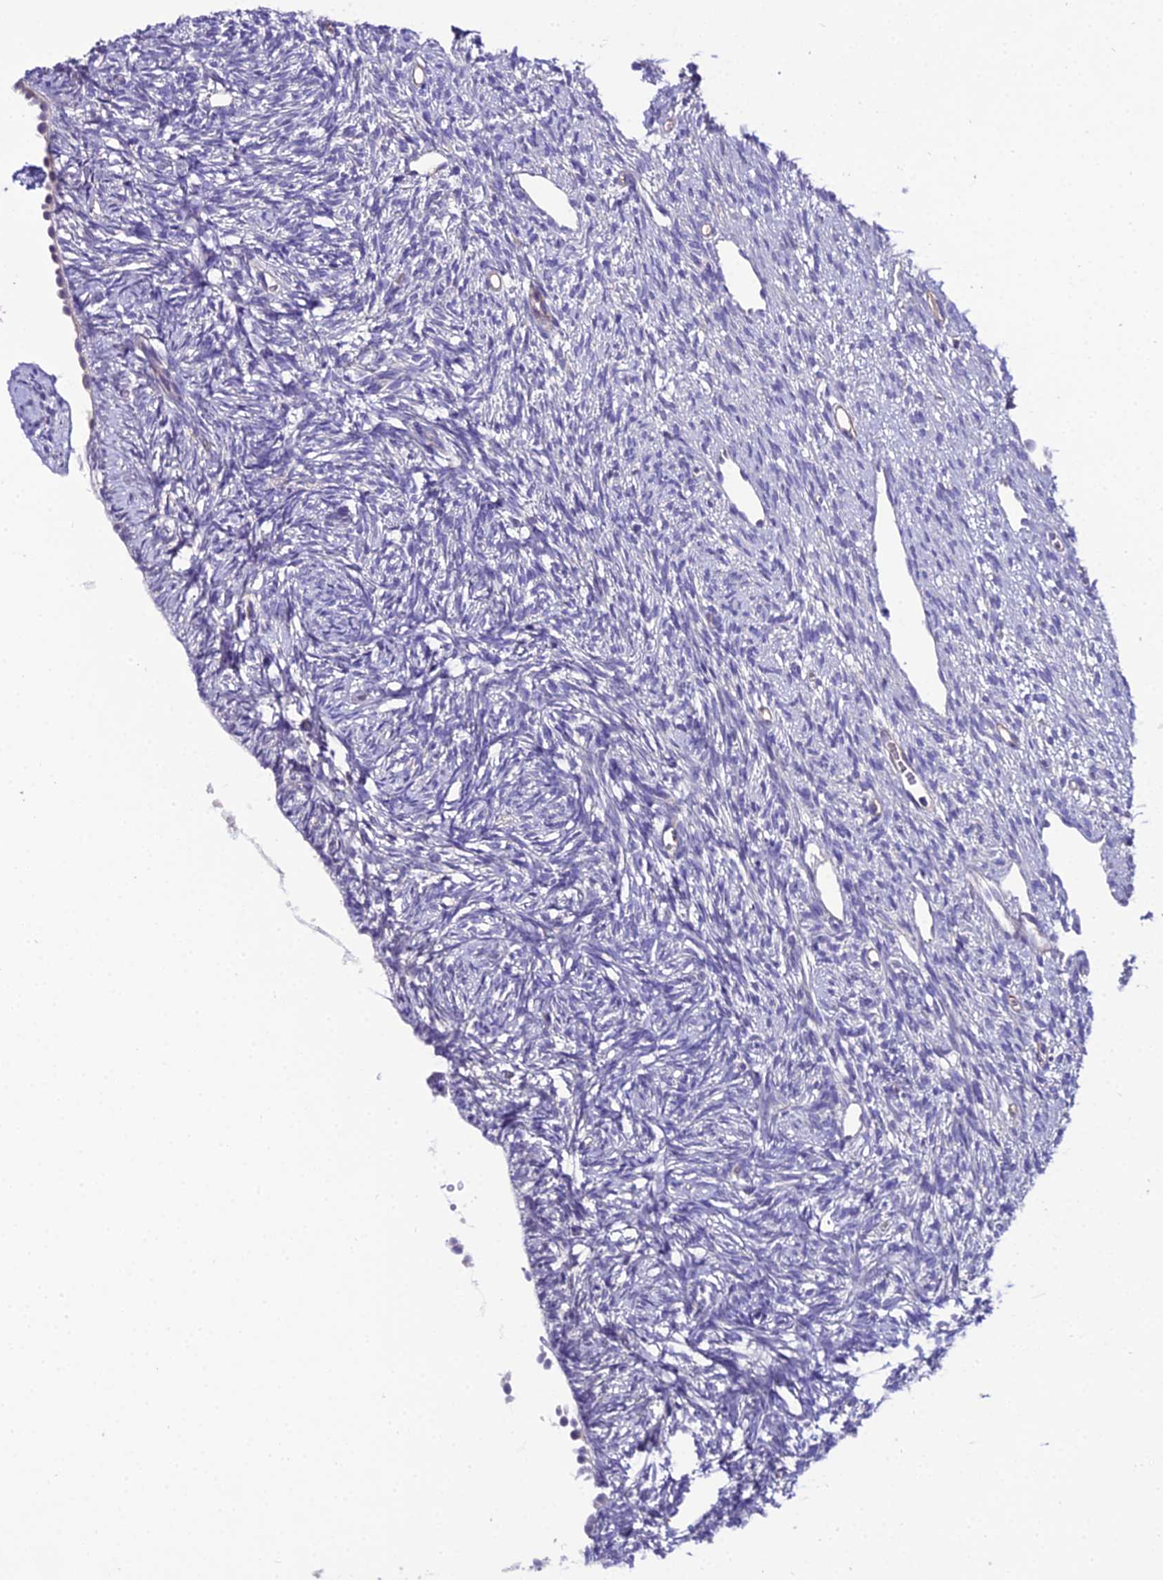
{"staining": {"intensity": "weak", "quantity": "<25%", "location": "cytoplasmic/membranous"}, "tissue": "ovary", "cell_type": "Follicle cells", "image_type": "normal", "snomed": [{"axis": "morphology", "description": "Normal tissue, NOS"}, {"axis": "topography", "description": "Ovary"}], "caption": "High power microscopy image of an immunohistochemistry photomicrograph of normal ovary, revealing no significant expression in follicle cells.", "gene": "SHQ1", "patient": {"sex": "female", "age": 51}}